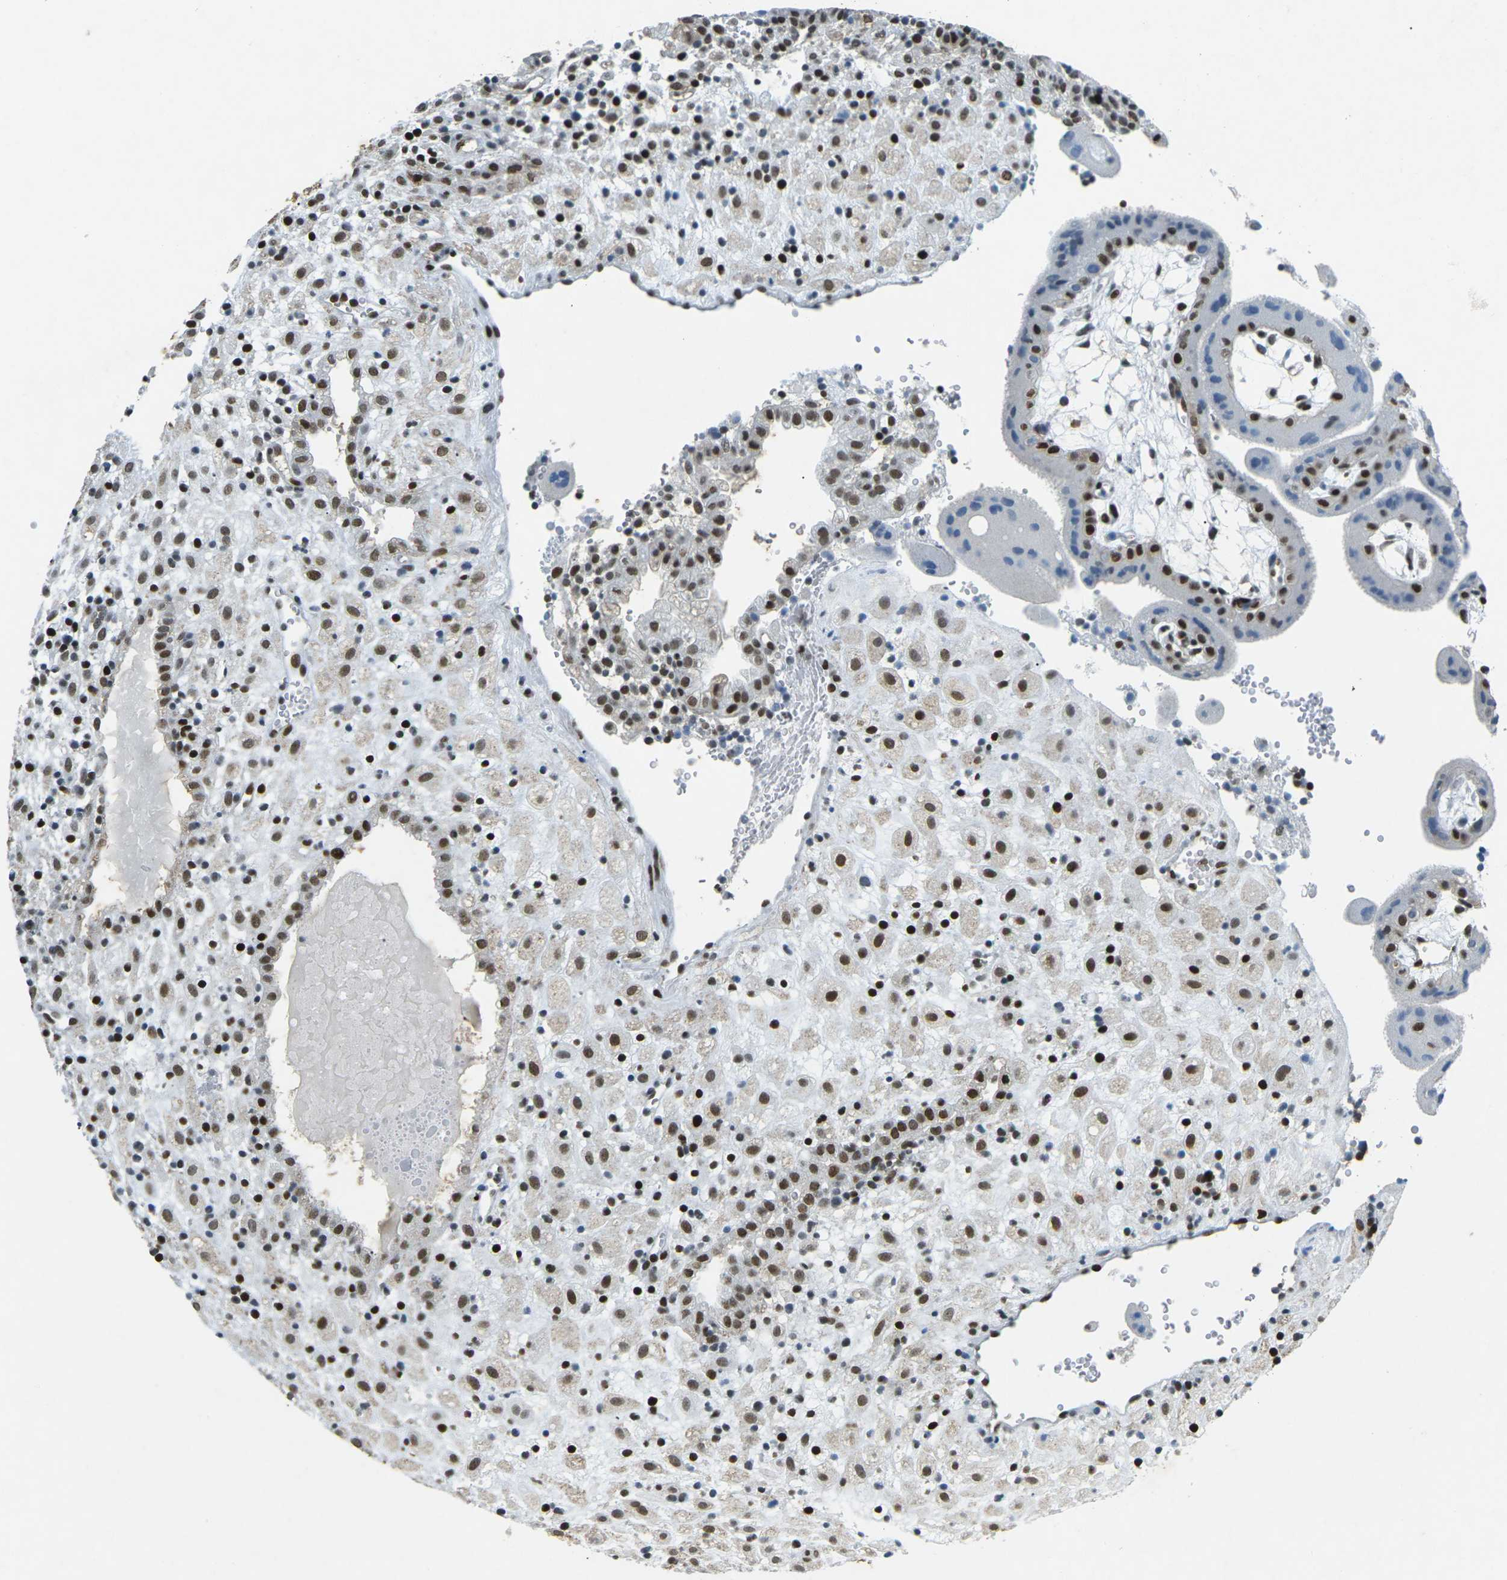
{"staining": {"intensity": "strong", "quantity": ">75%", "location": "nuclear"}, "tissue": "placenta", "cell_type": "Decidual cells", "image_type": "normal", "snomed": [{"axis": "morphology", "description": "Normal tissue, NOS"}, {"axis": "topography", "description": "Placenta"}], "caption": "About >75% of decidual cells in benign placenta exhibit strong nuclear protein positivity as visualized by brown immunohistochemical staining.", "gene": "RB1", "patient": {"sex": "female", "age": 18}}